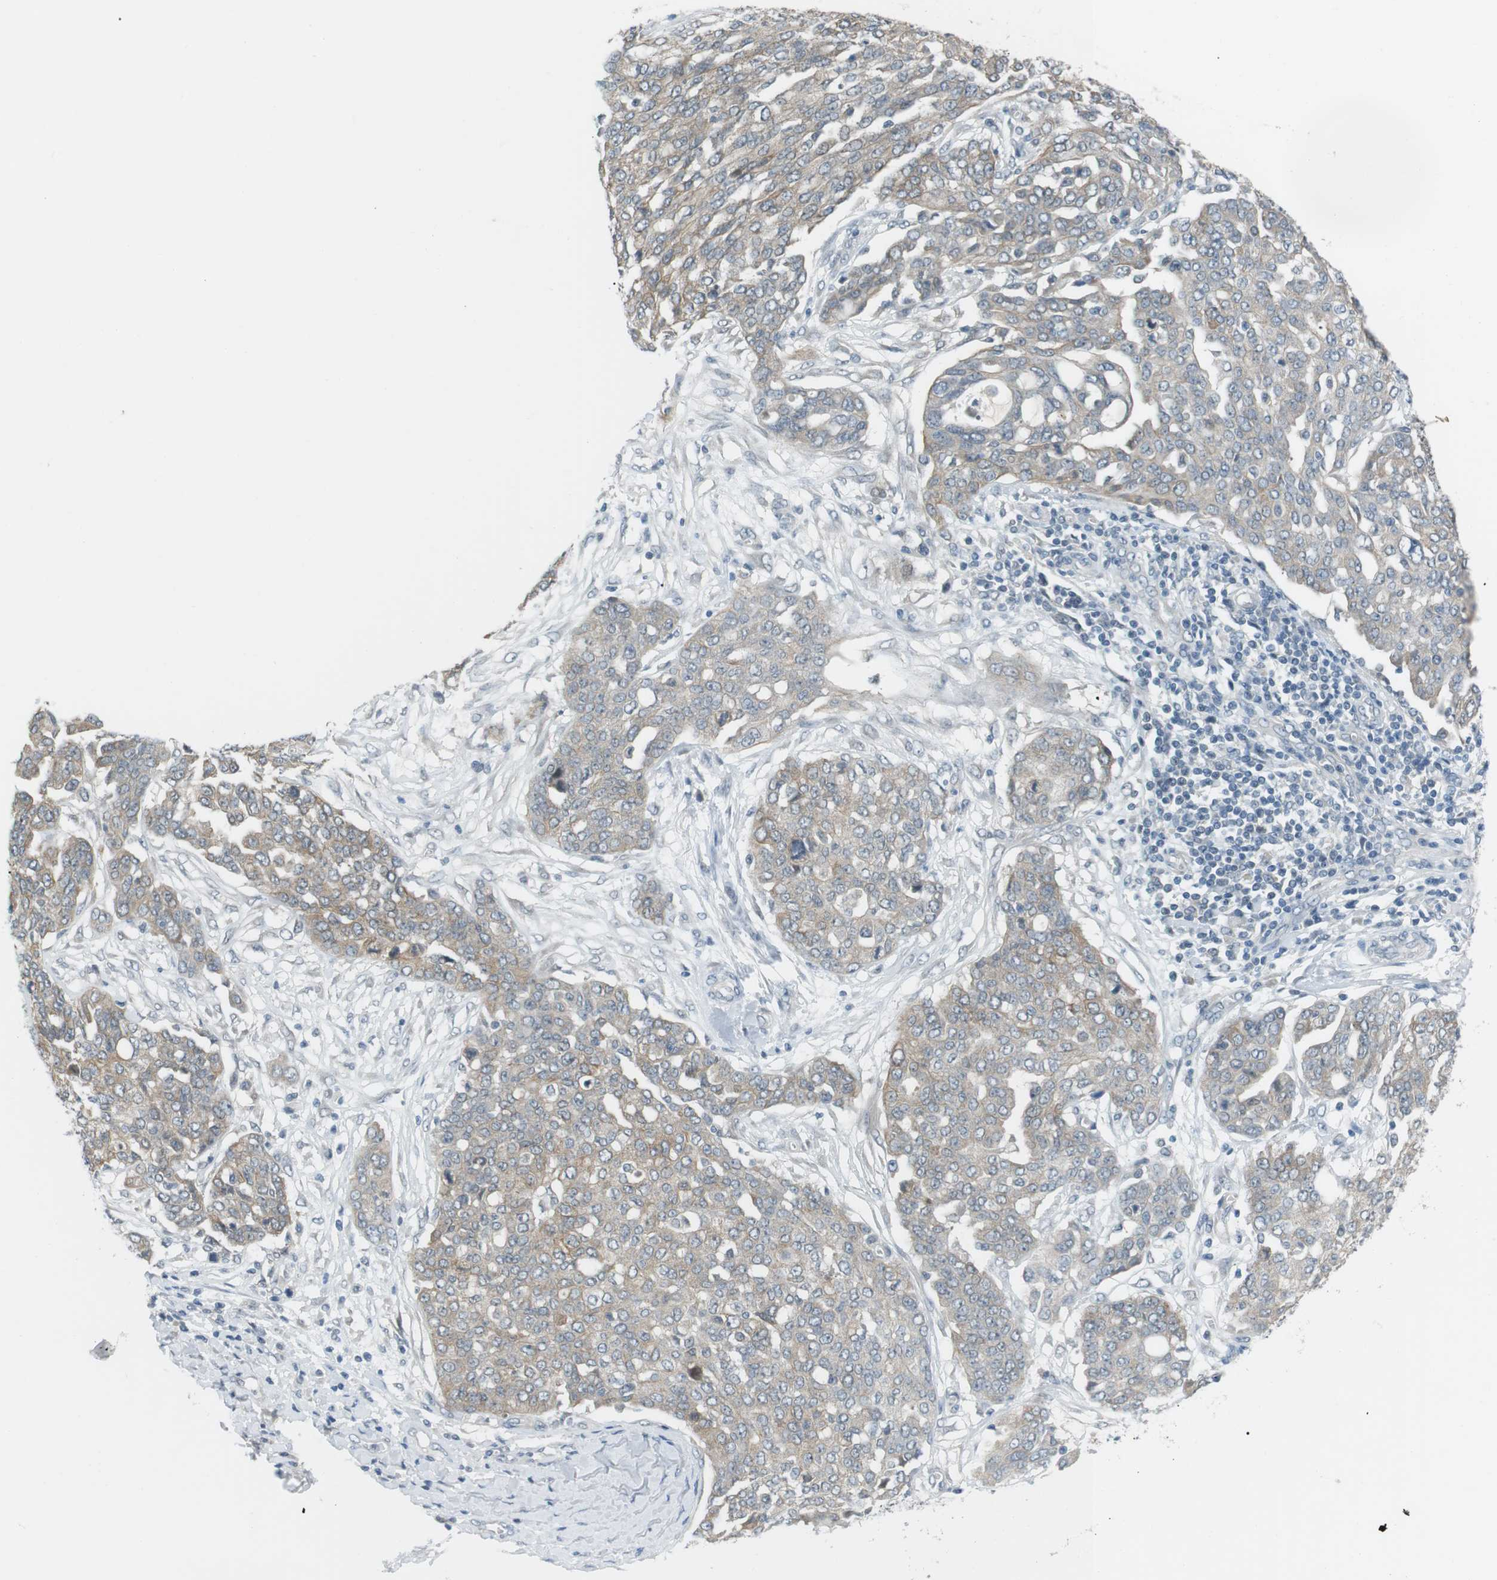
{"staining": {"intensity": "weak", "quantity": "25%-75%", "location": "cytoplasmic/membranous"}, "tissue": "ovarian cancer", "cell_type": "Tumor cells", "image_type": "cancer", "snomed": [{"axis": "morphology", "description": "Cystadenocarcinoma, serous, NOS"}, {"axis": "topography", "description": "Soft tissue"}, {"axis": "topography", "description": "Ovary"}], "caption": "This is an image of immunohistochemistry staining of ovarian serous cystadenocarcinoma, which shows weak staining in the cytoplasmic/membranous of tumor cells.", "gene": "RTN3", "patient": {"sex": "female", "age": 57}}